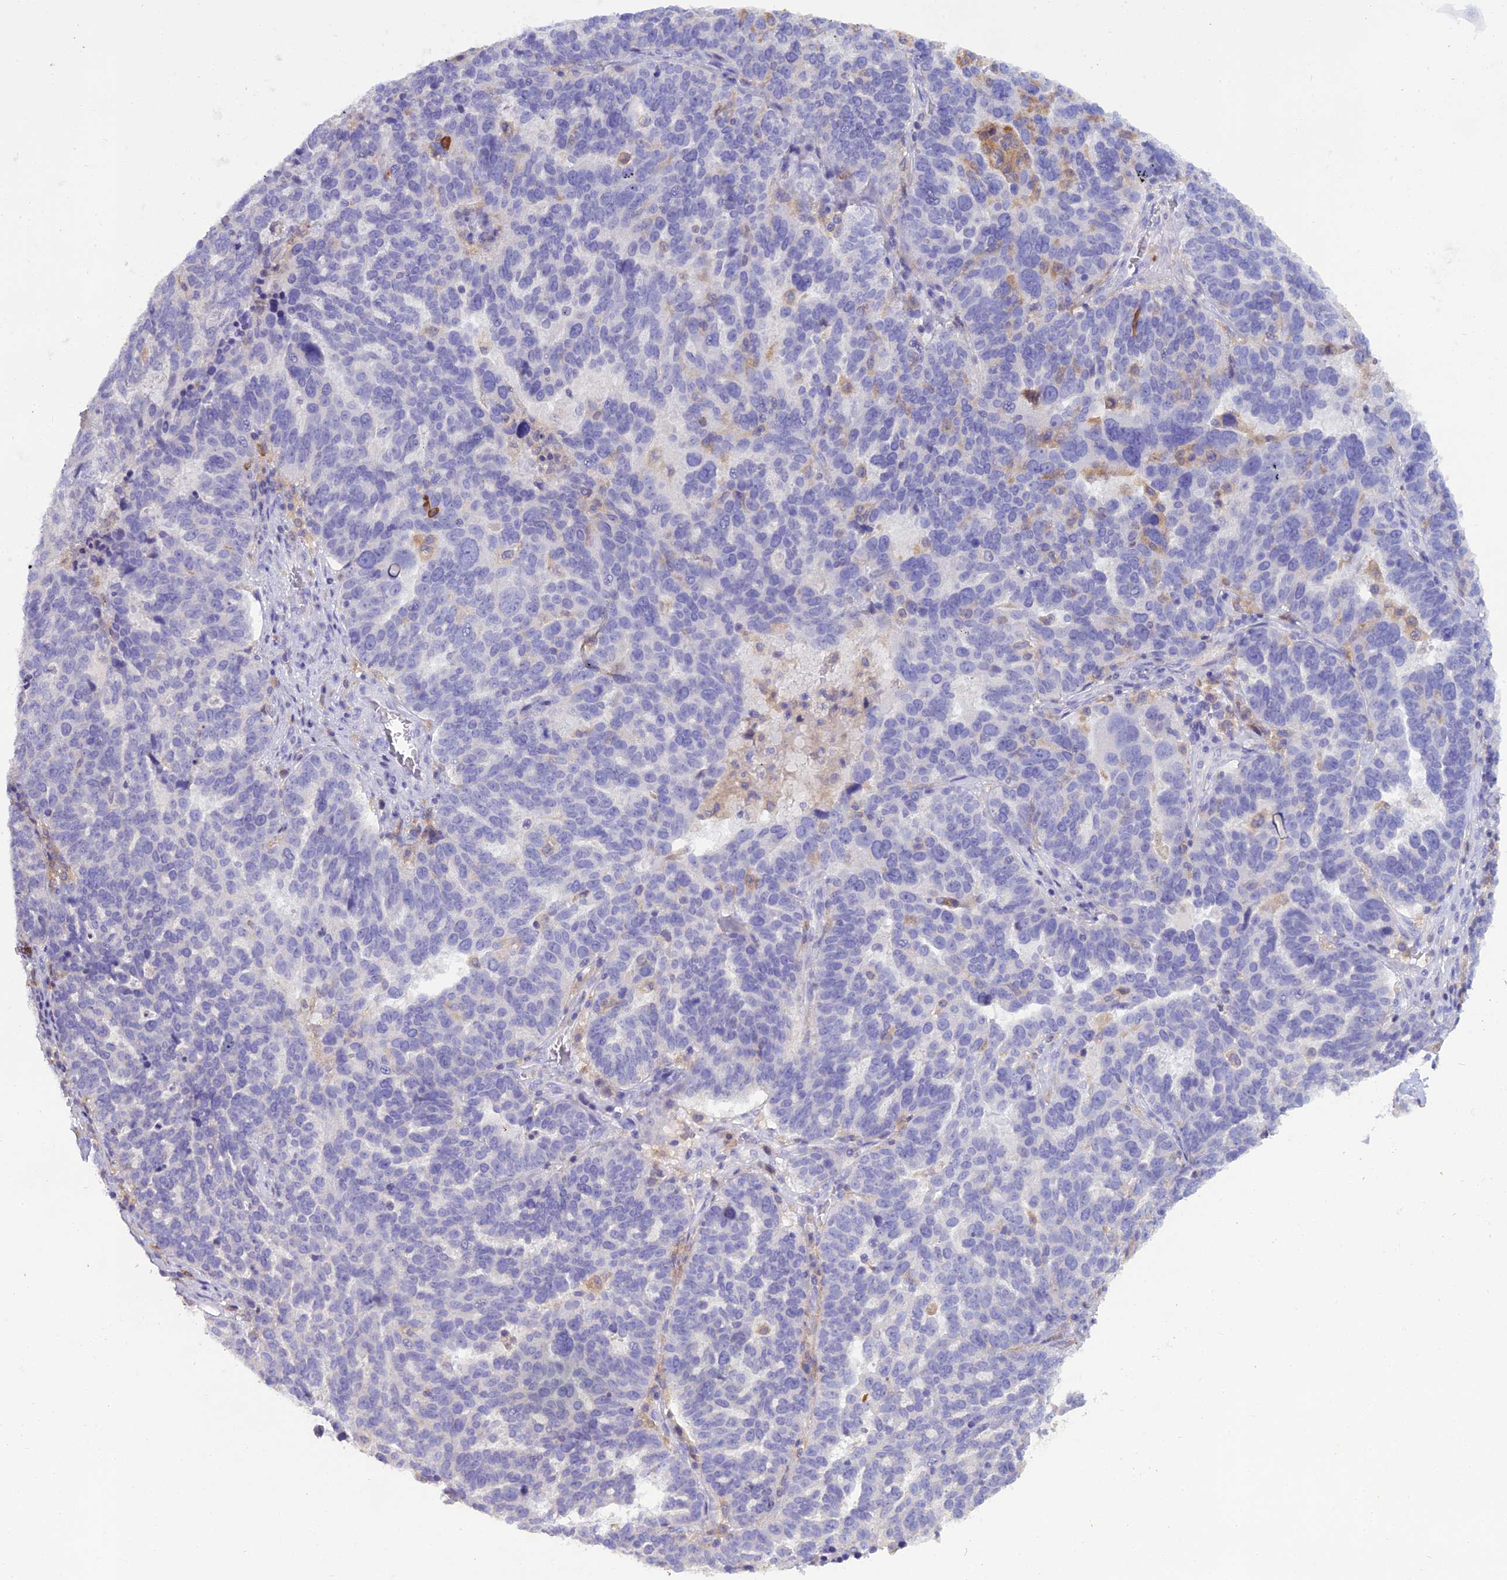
{"staining": {"intensity": "negative", "quantity": "none", "location": "none"}, "tissue": "ovarian cancer", "cell_type": "Tumor cells", "image_type": "cancer", "snomed": [{"axis": "morphology", "description": "Cystadenocarcinoma, serous, NOS"}, {"axis": "topography", "description": "Ovary"}], "caption": "This is an IHC histopathology image of human ovarian serous cystadenocarcinoma. There is no staining in tumor cells.", "gene": "BLNK", "patient": {"sex": "female", "age": 59}}